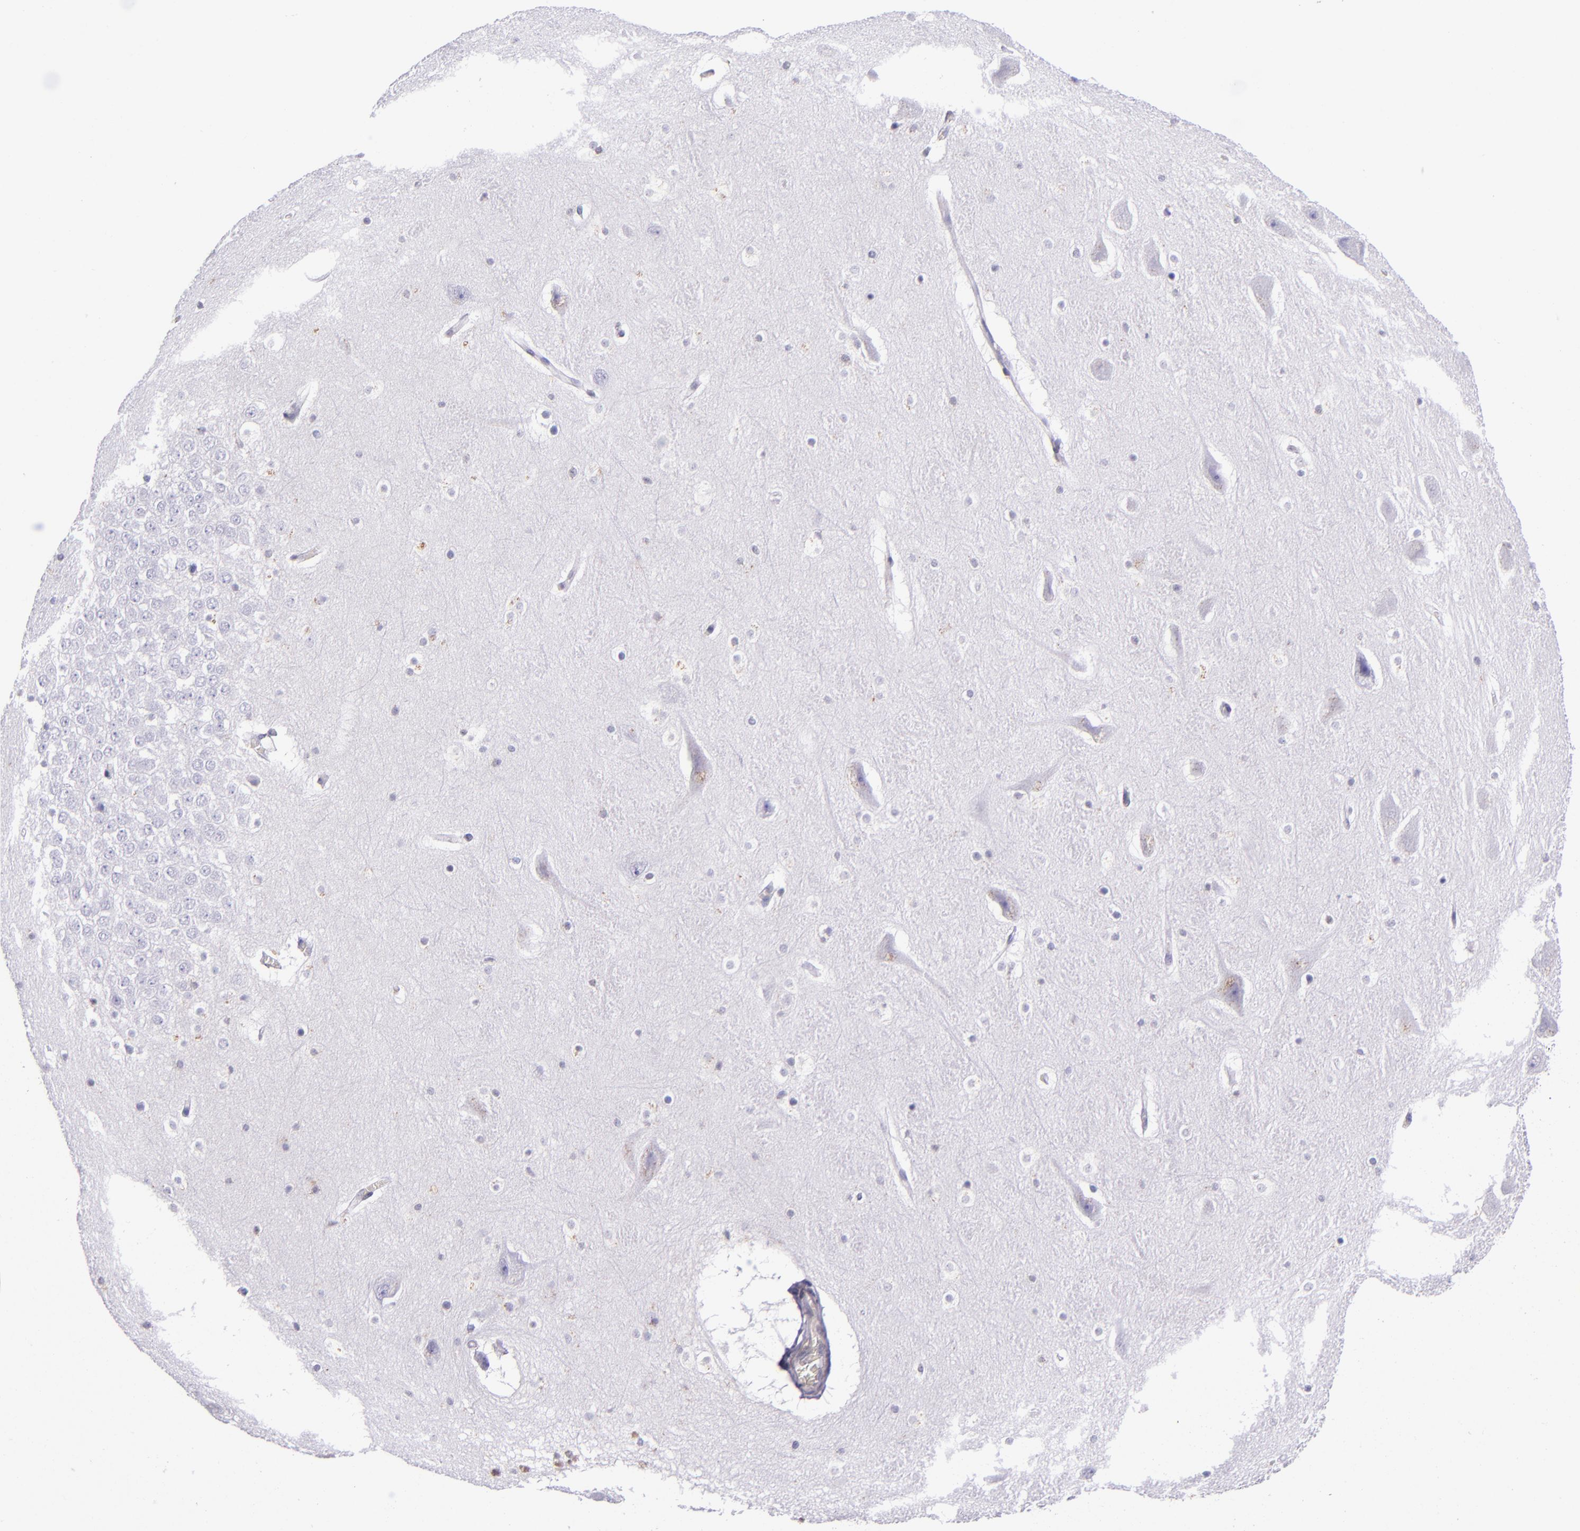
{"staining": {"intensity": "negative", "quantity": "none", "location": "none"}, "tissue": "hippocampus", "cell_type": "Glial cells", "image_type": "normal", "snomed": [{"axis": "morphology", "description": "Normal tissue, NOS"}, {"axis": "topography", "description": "Hippocampus"}], "caption": "DAB immunohistochemical staining of normal human hippocampus shows no significant positivity in glial cells. The staining is performed using DAB (3,3'-diaminobenzidine) brown chromogen with nuclei counter-stained in using hematoxylin.", "gene": "MGMT", "patient": {"sex": "male", "age": 45}}